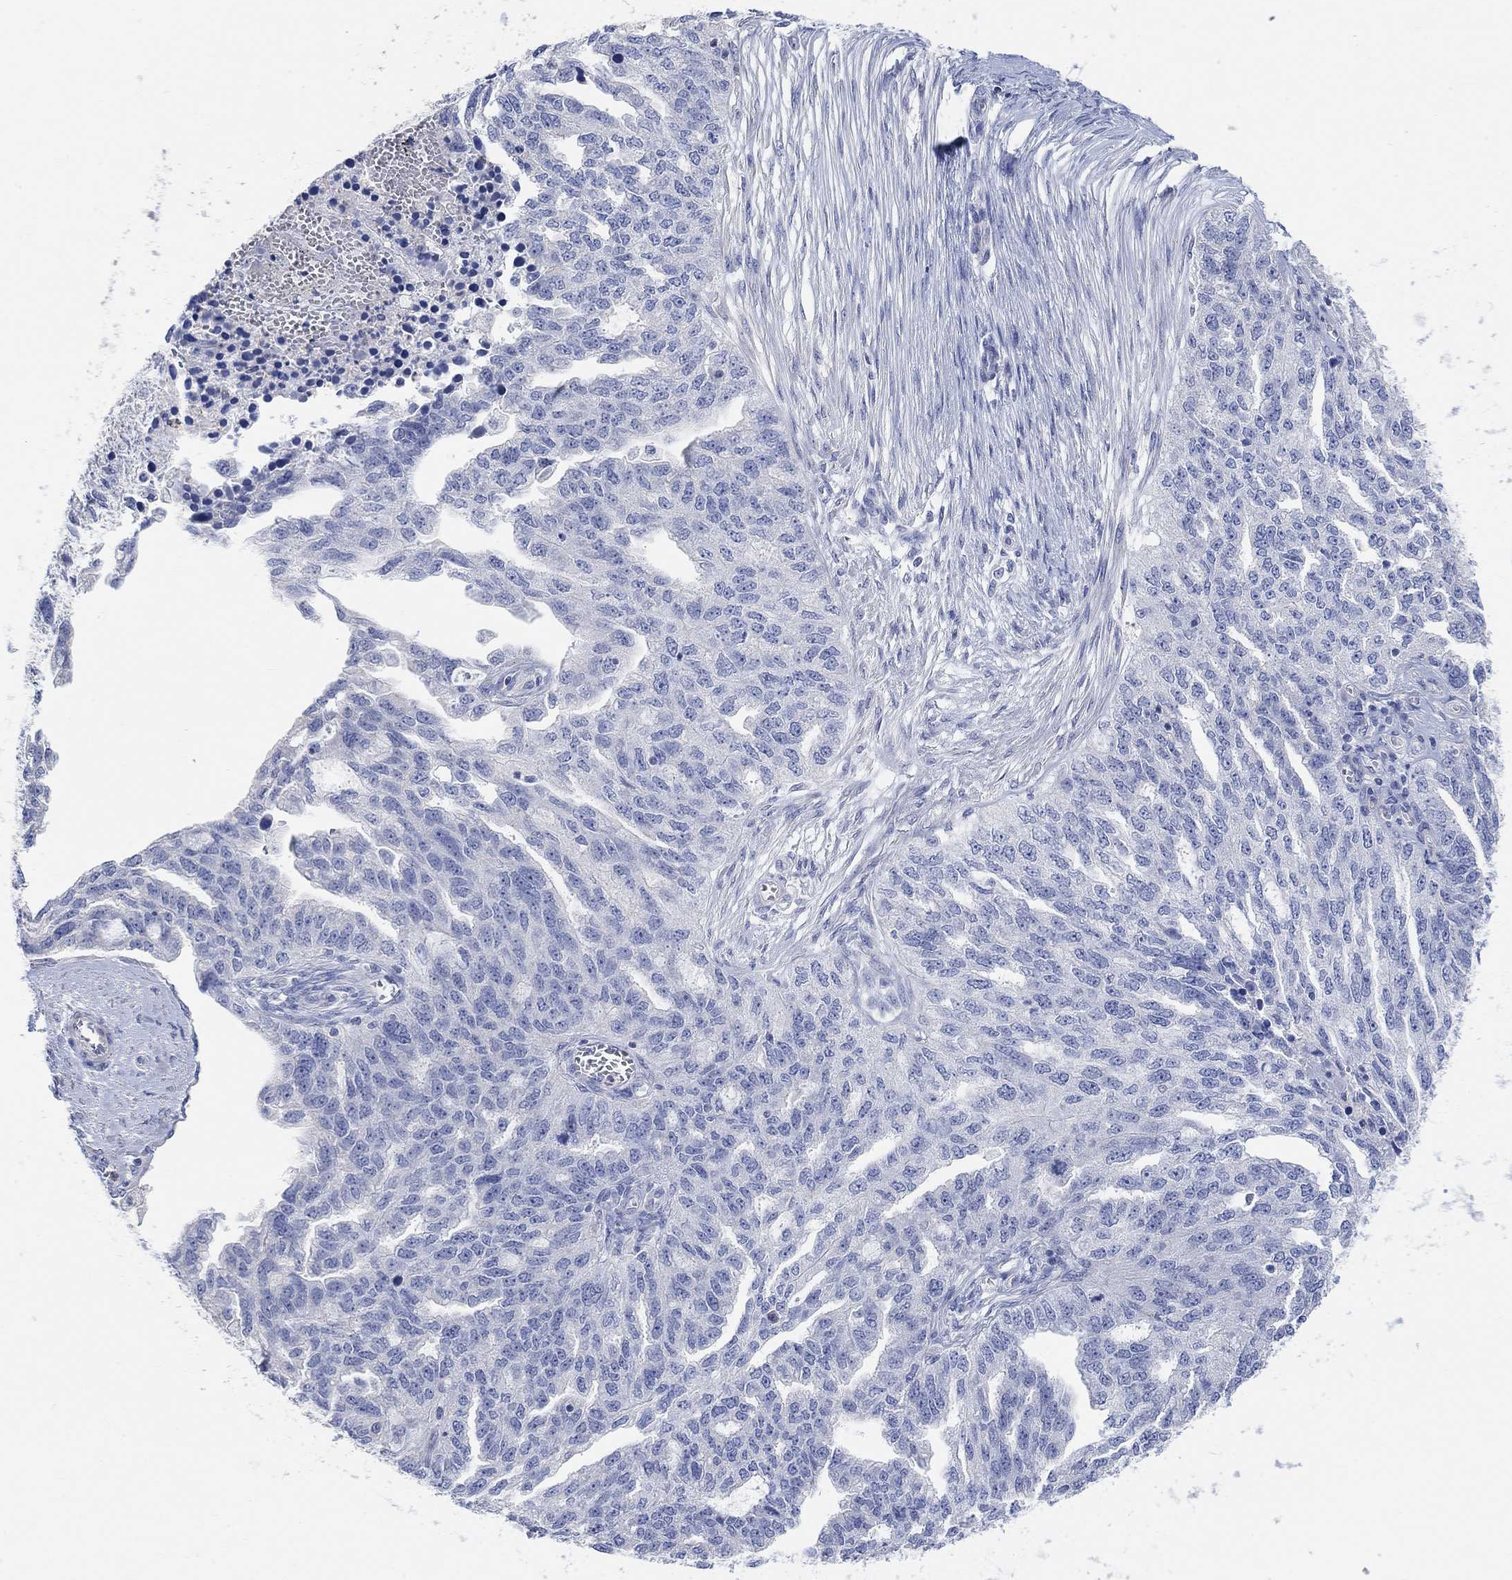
{"staining": {"intensity": "negative", "quantity": "none", "location": "none"}, "tissue": "ovarian cancer", "cell_type": "Tumor cells", "image_type": "cancer", "snomed": [{"axis": "morphology", "description": "Cystadenocarcinoma, serous, NOS"}, {"axis": "topography", "description": "Ovary"}], "caption": "The micrograph displays no significant positivity in tumor cells of ovarian cancer (serous cystadenocarcinoma).", "gene": "NLRP14", "patient": {"sex": "female", "age": 51}}